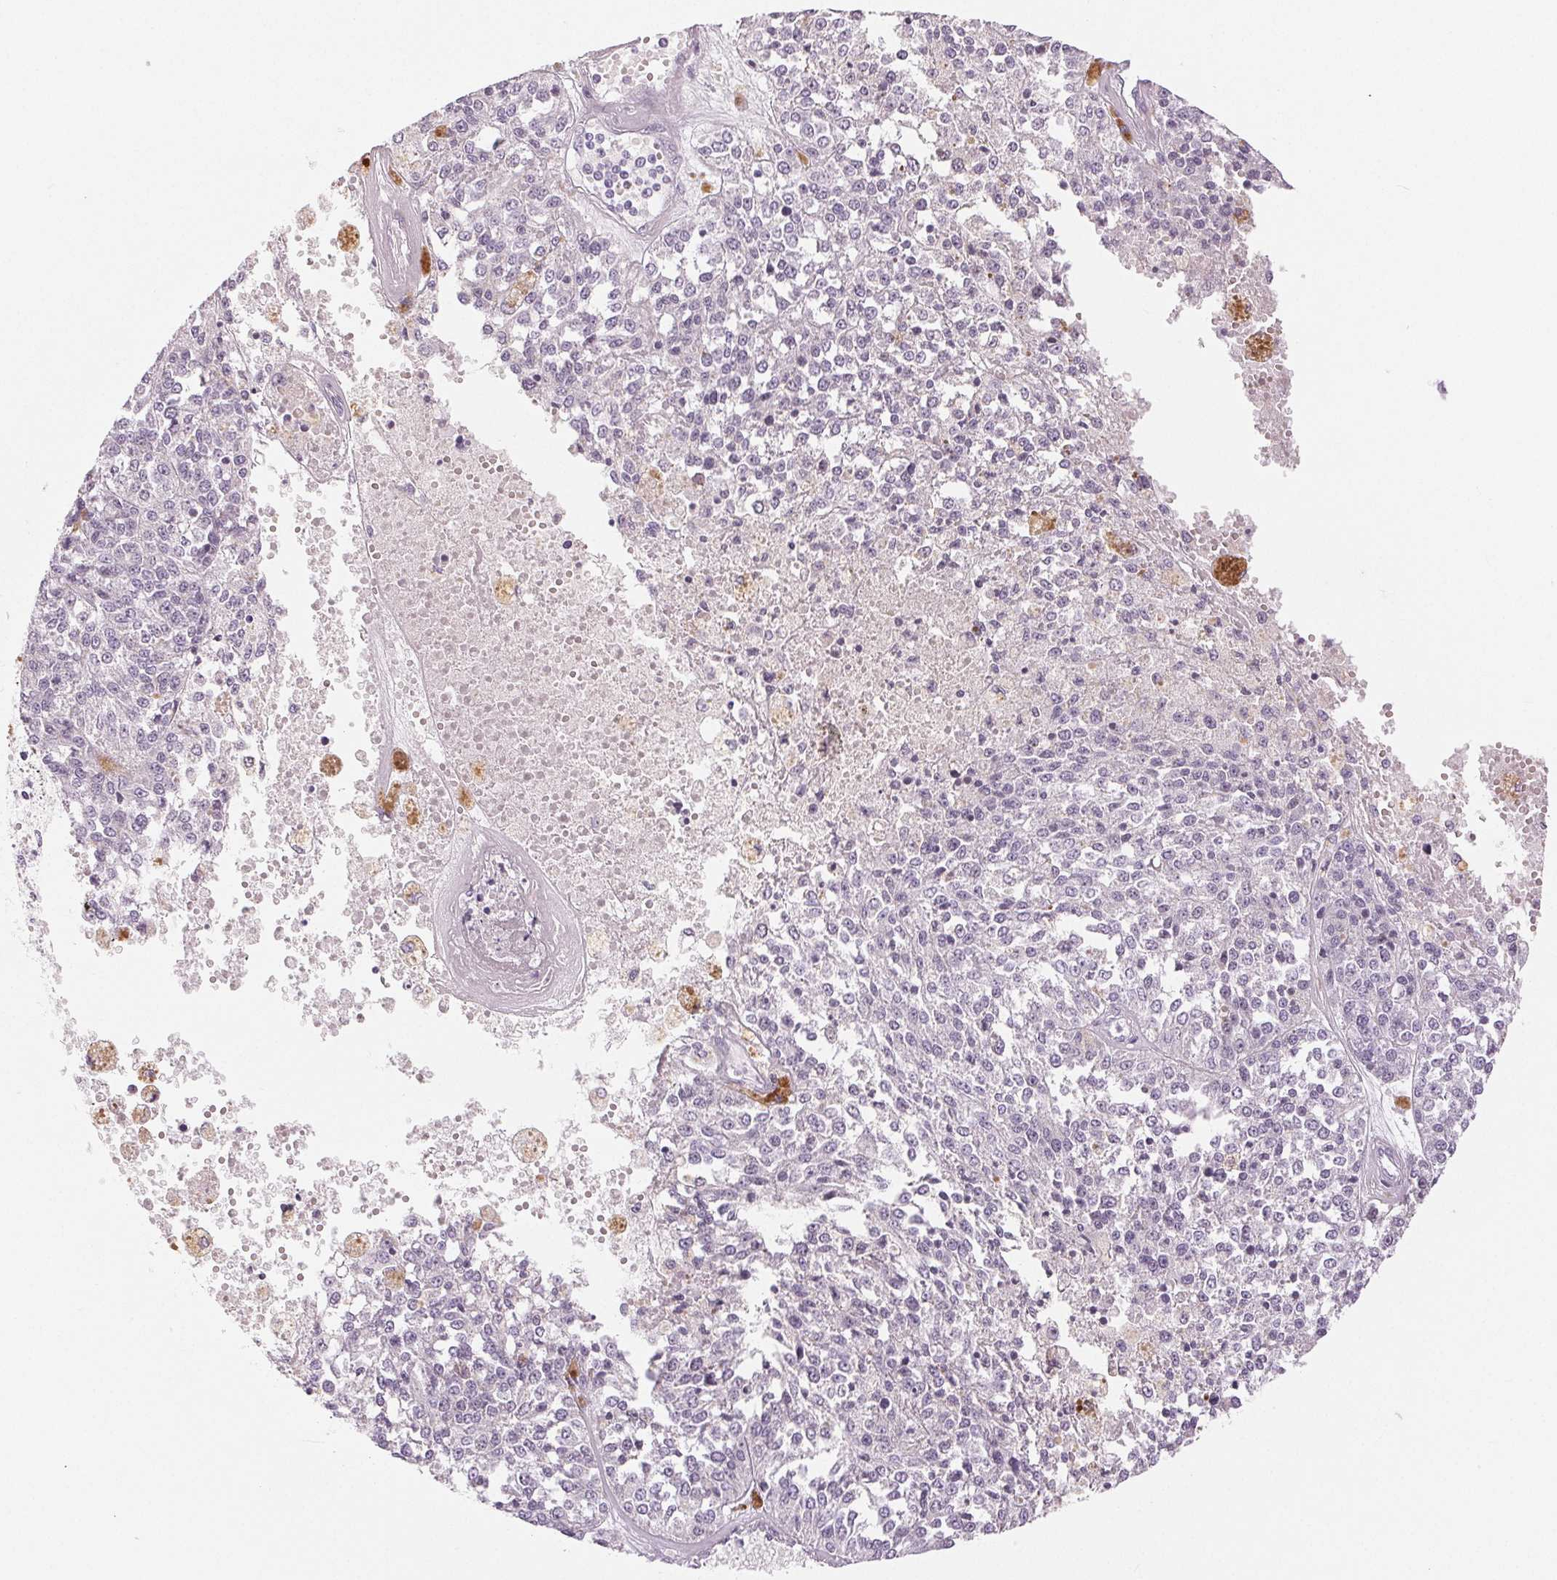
{"staining": {"intensity": "negative", "quantity": "none", "location": "none"}, "tissue": "melanoma", "cell_type": "Tumor cells", "image_type": "cancer", "snomed": [{"axis": "morphology", "description": "Malignant melanoma, Metastatic site"}, {"axis": "topography", "description": "Lymph node"}], "caption": "Immunohistochemistry micrograph of human malignant melanoma (metastatic site) stained for a protein (brown), which exhibits no staining in tumor cells.", "gene": "EHHADH", "patient": {"sex": "female", "age": 64}}